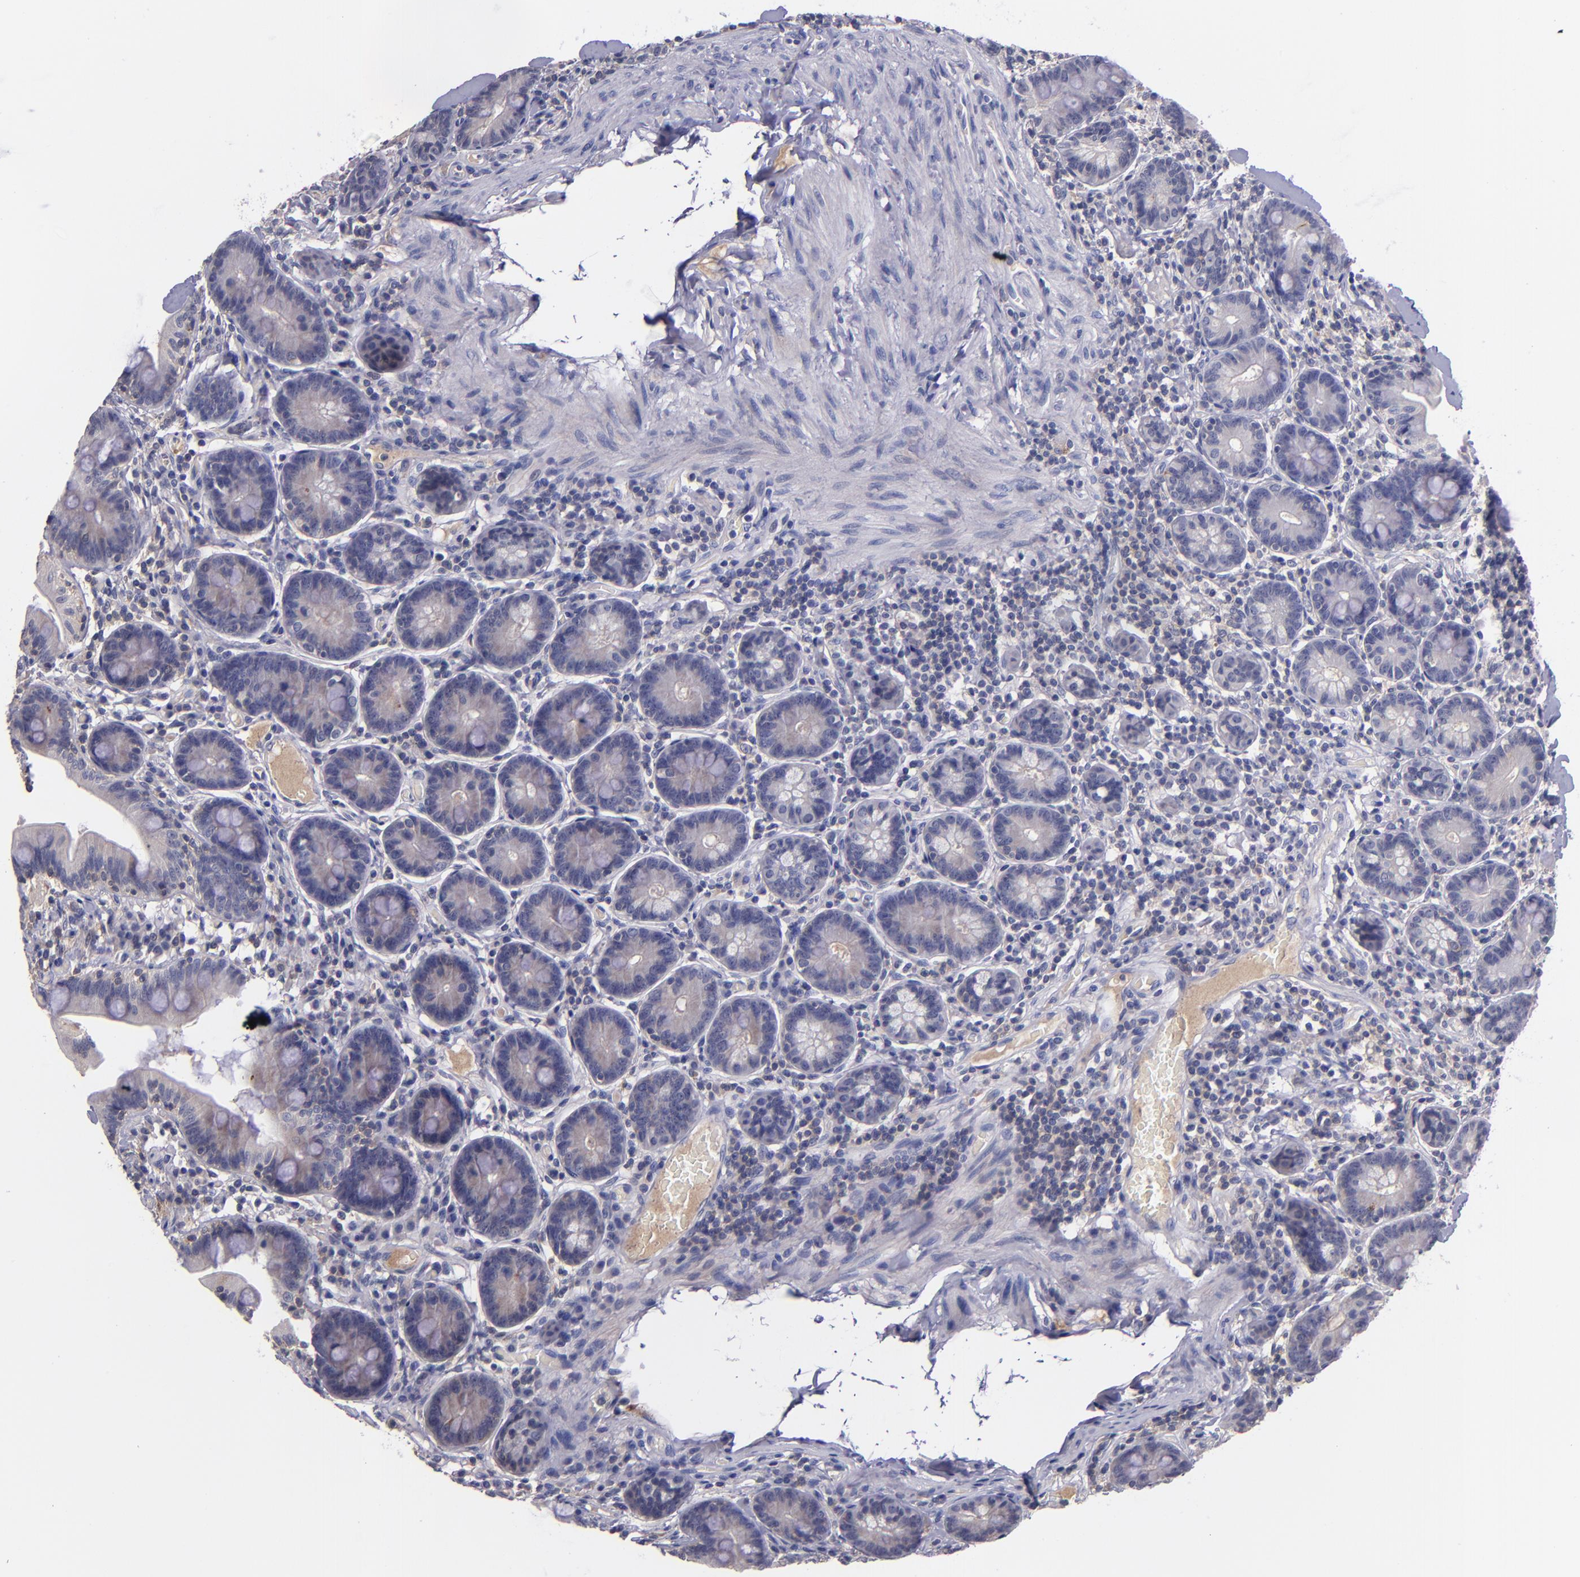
{"staining": {"intensity": "weak", "quantity": ">75%", "location": "cytoplasmic/membranous"}, "tissue": "duodenum", "cell_type": "Glandular cells", "image_type": "normal", "snomed": [{"axis": "morphology", "description": "Normal tissue, NOS"}, {"axis": "topography", "description": "Duodenum"}], "caption": "A low amount of weak cytoplasmic/membranous positivity is appreciated in about >75% of glandular cells in benign duodenum. (IHC, brightfield microscopy, high magnification).", "gene": "RBP4", "patient": {"sex": "male", "age": 66}}